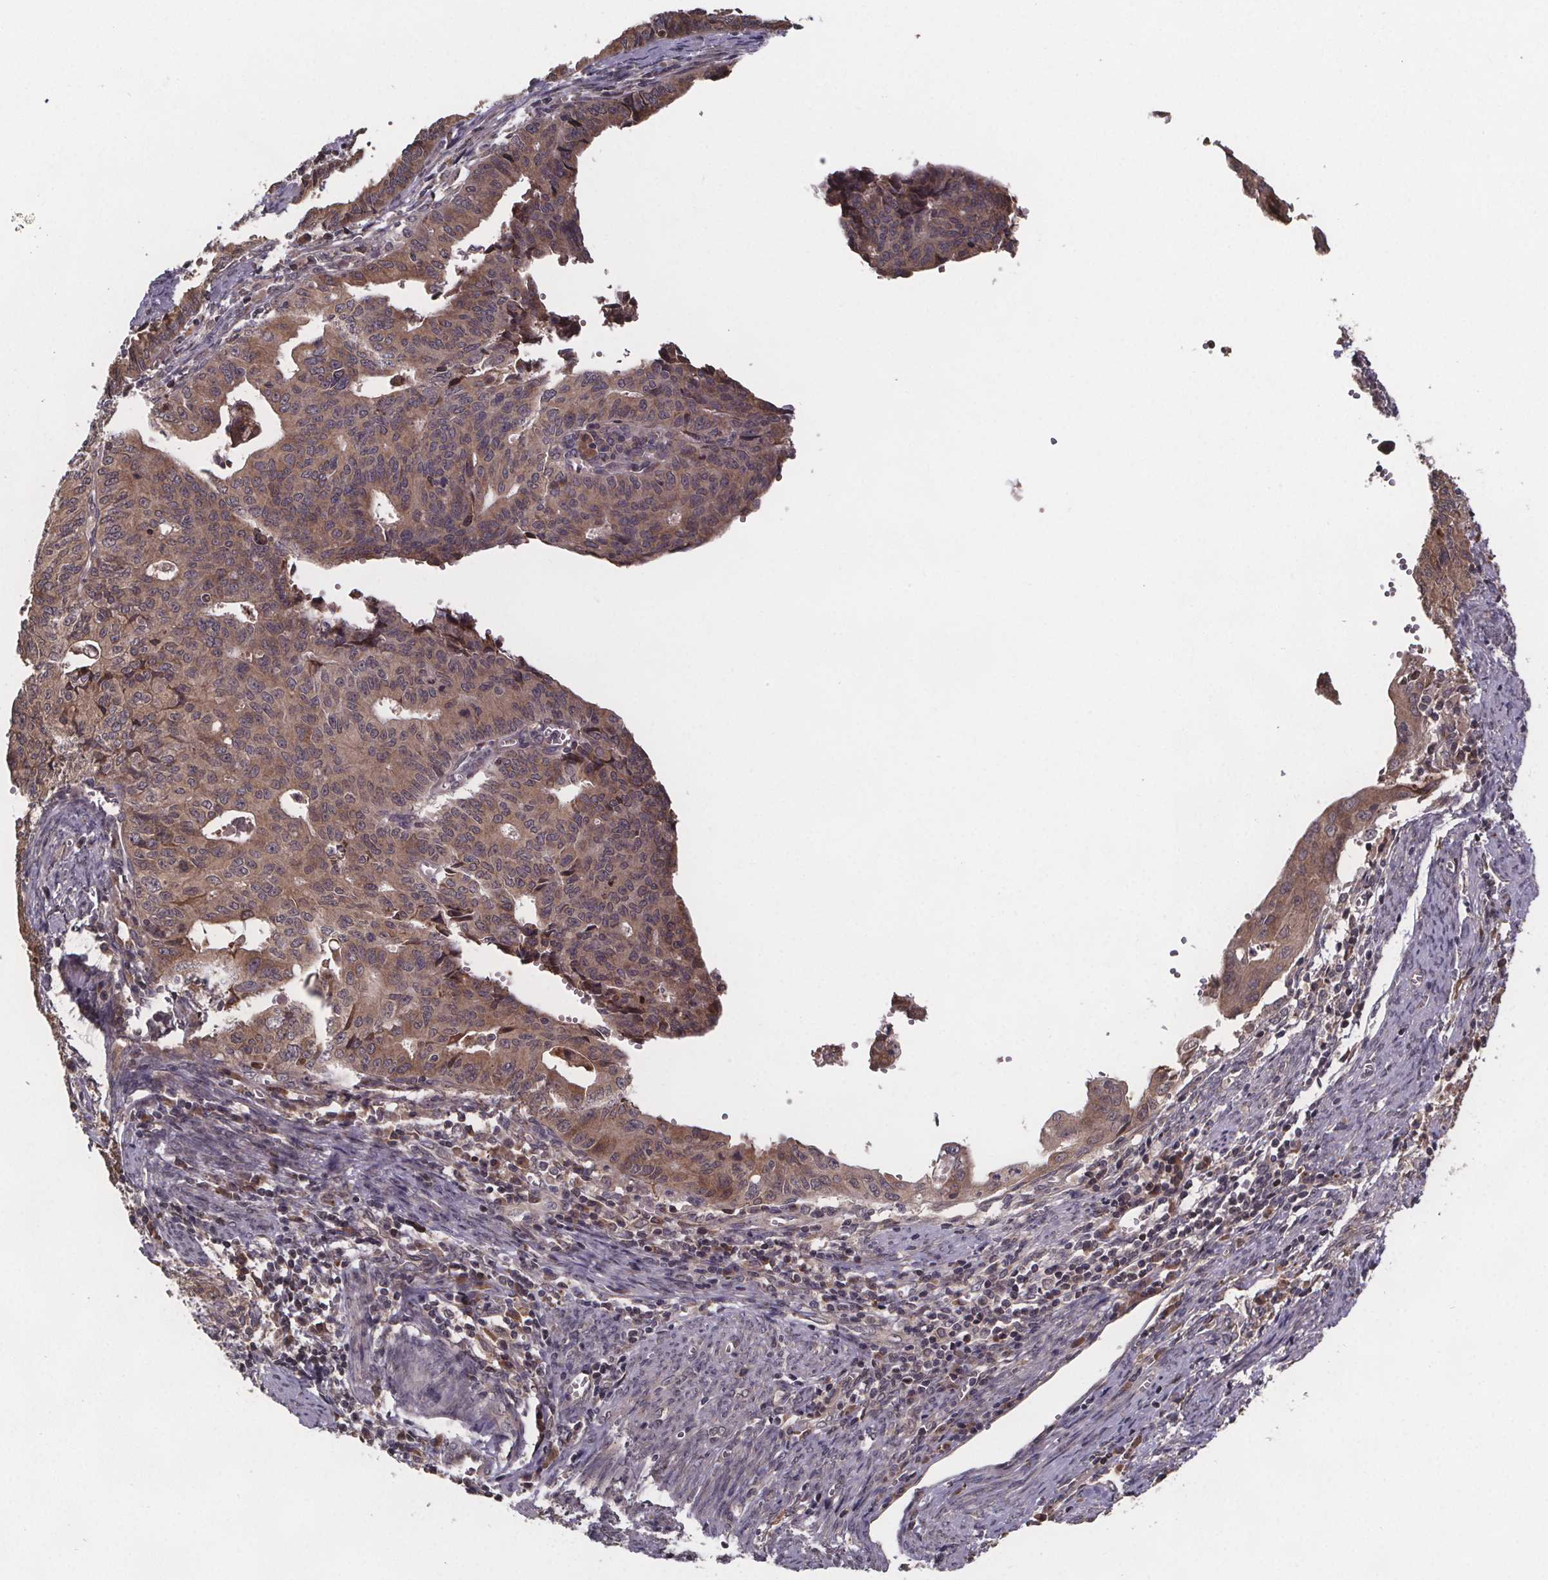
{"staining": {"intensity": "moderate", "quantity": ">75%", "location": "cytoplasmic/membranous"}, "tissue": "endometrial cancer", "cell_type": "Tumor cells", "image_type": "cancer", "snomed": [{"axis": "morphology", "description": "Adenocarcinoma, NOS"}, {"axis": "topography", "description": "Endometrium"}], "caption": "Protein staining of endometrial cancer (adenocarcinoma) tissue displays moderate cytoplasmic/membranous staining in about >75% of tumor cells. The staining was performed using DAB, with brown indicating positive protein expression. Nuclei are stained blue with hematoxylin.", "gene": "SAT1", "patient": {"sex": "female", "age": 65}}